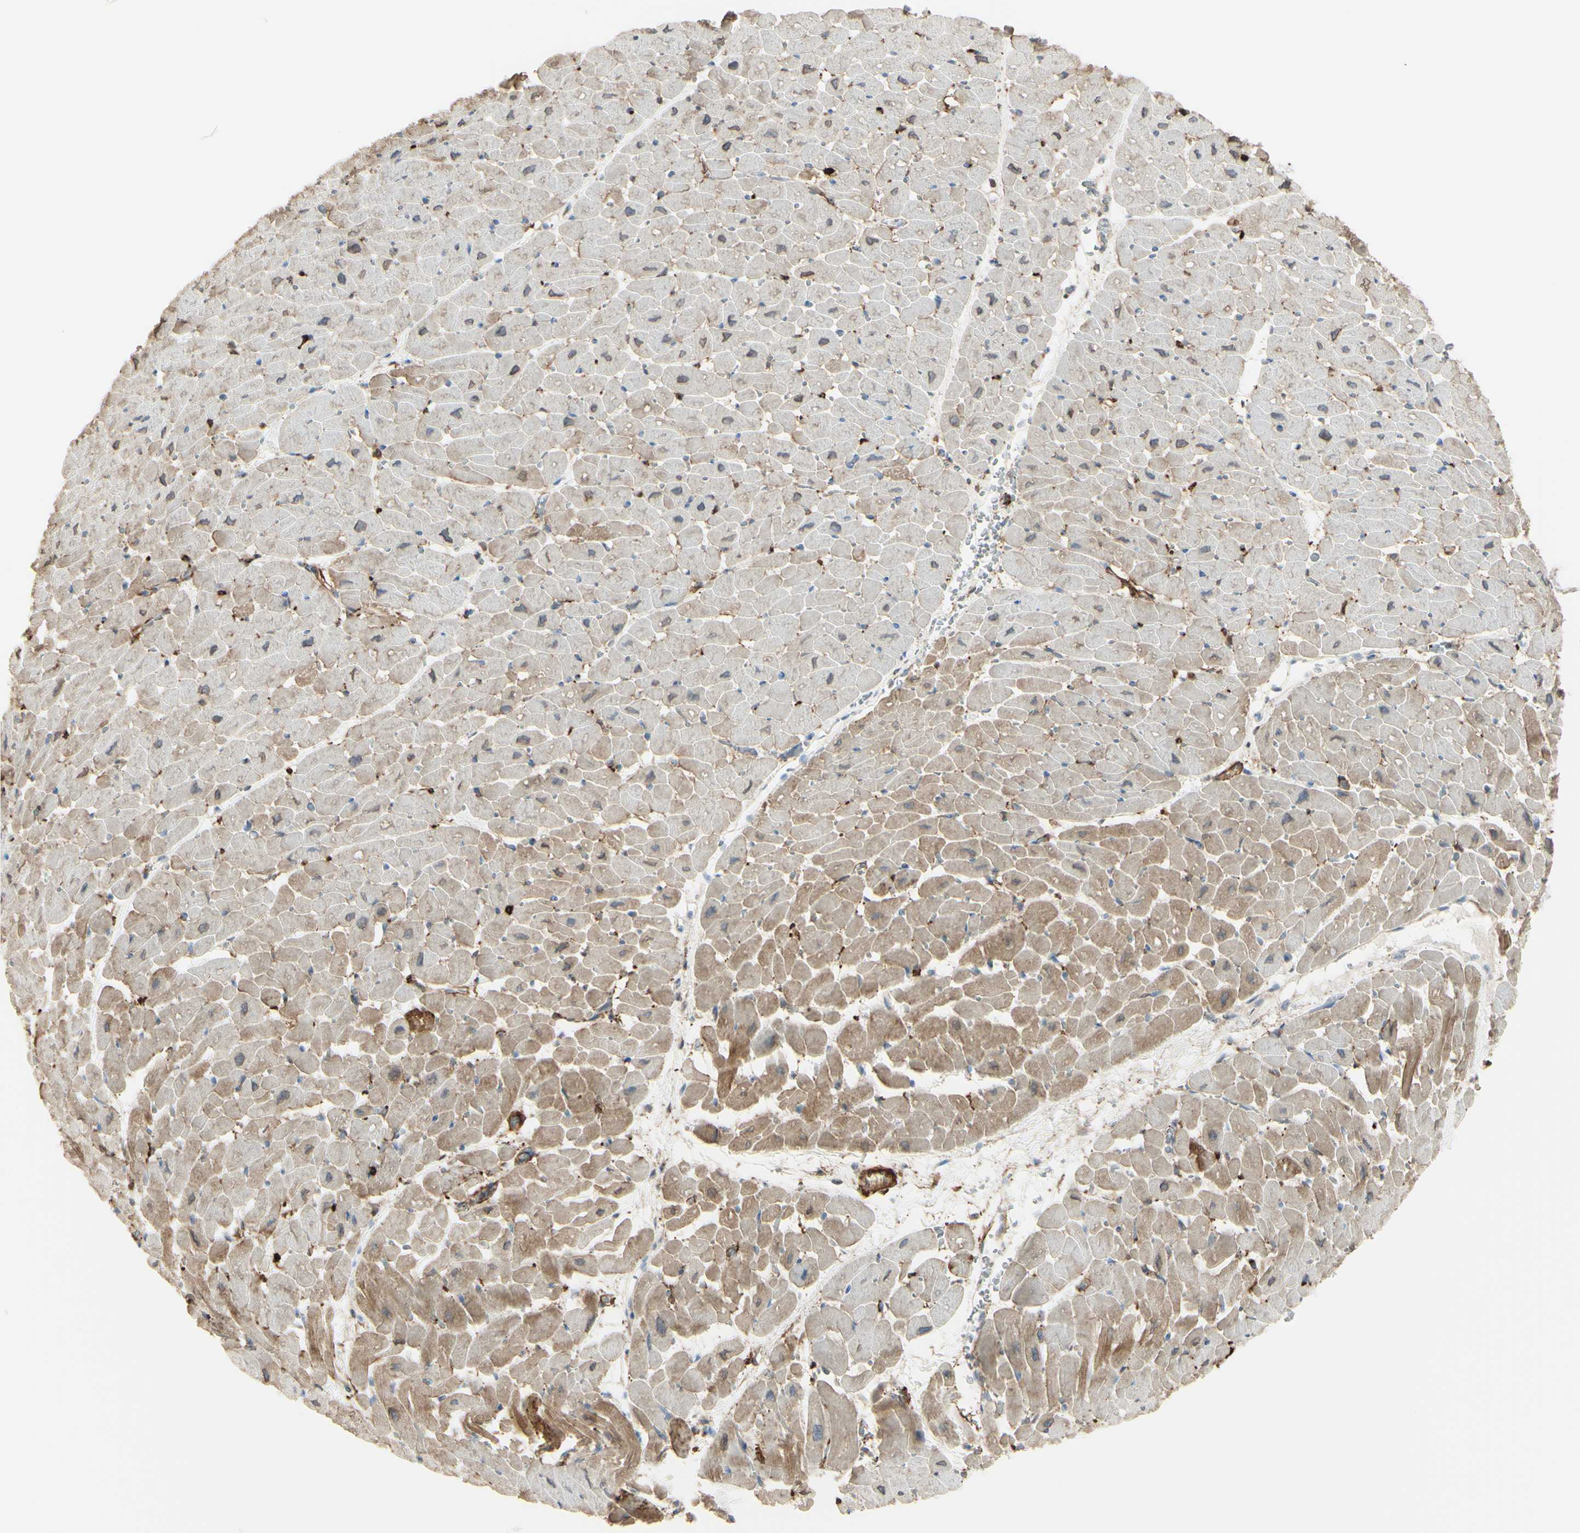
{"staining": {"intensity": "moderate", "quantity": "25%-75%", "location": "cytoplasmic/membranous"}, "tissue": "heart muscle", "cell_type": "Cardiomyocytes", "image_type": "normal", "snomed": [{"axis": "morphology", "description": "Normal tissue, NOS"}, {"axis": "topography", "description": "Heart"}], "caption": "Immunohistochemistry photomicrograph of benign heart muscle: human heart muscle stained using immunohistochemistry exhibits medium levels of moderate protein expression localized specifically in the cytoplasmic/membranous of cardiomyocytes, appearing as a cytoplasmic/membranous brown color.", "gene": "GSN", "patient": {"sex": "male", "age": 45}}